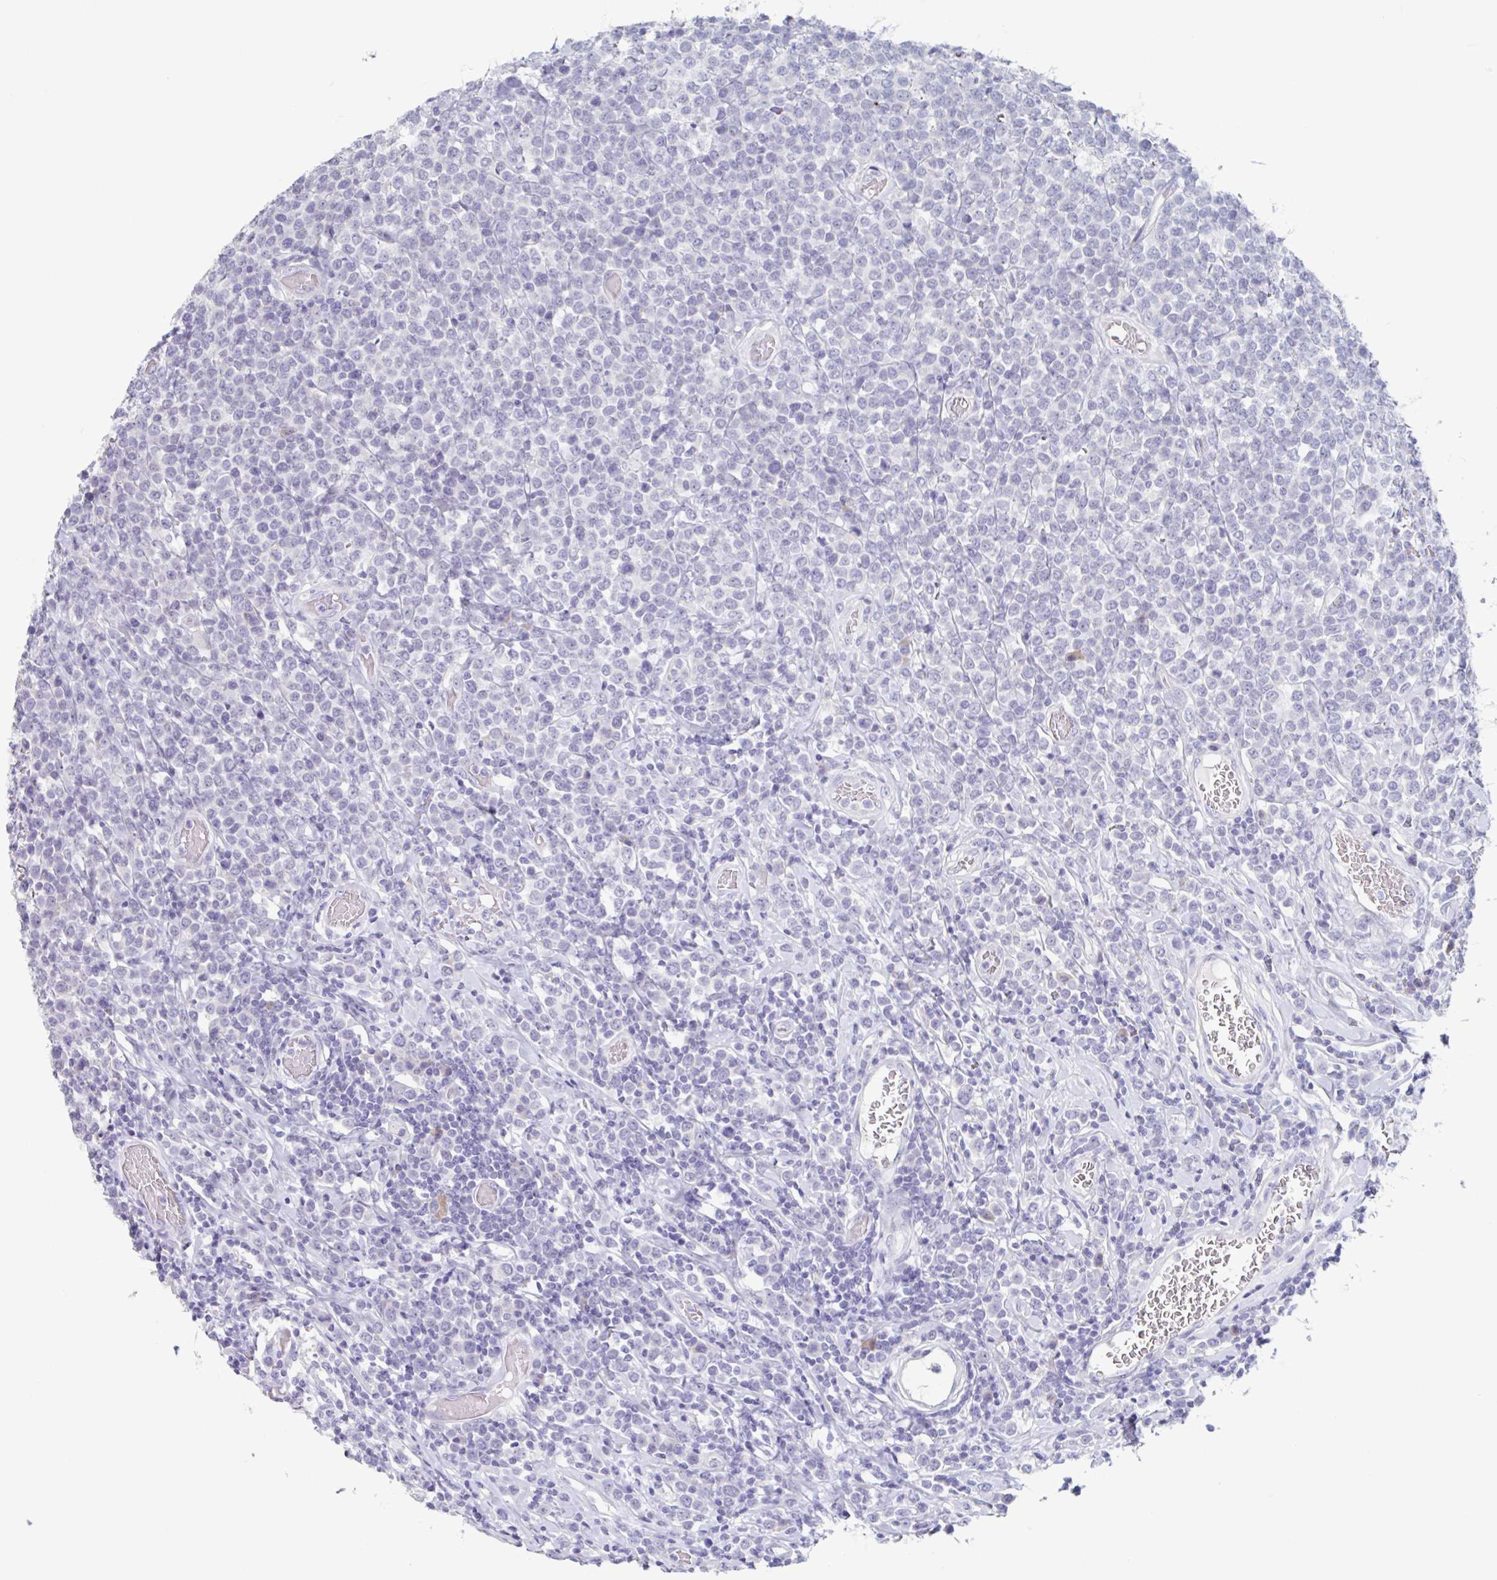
{"staining": {"intensity": "negative", "quantity": "none", "location": "none"}, "tissue": "lymphoma", "cell_type": "Tumor cells", "image_type": "cancer", "snomed": [{"axis": "morphology", "description": "Malignant lymphoma, non-Hodgkin's type, High grade"}, {"axis": "topography", "description": "Soft tissue"}], "caption": "The image reveals no significant positivity in tumor cells of lymphoma.", "gene": "NOXRED1", "patient": {"sex": "female", "age": 56}}